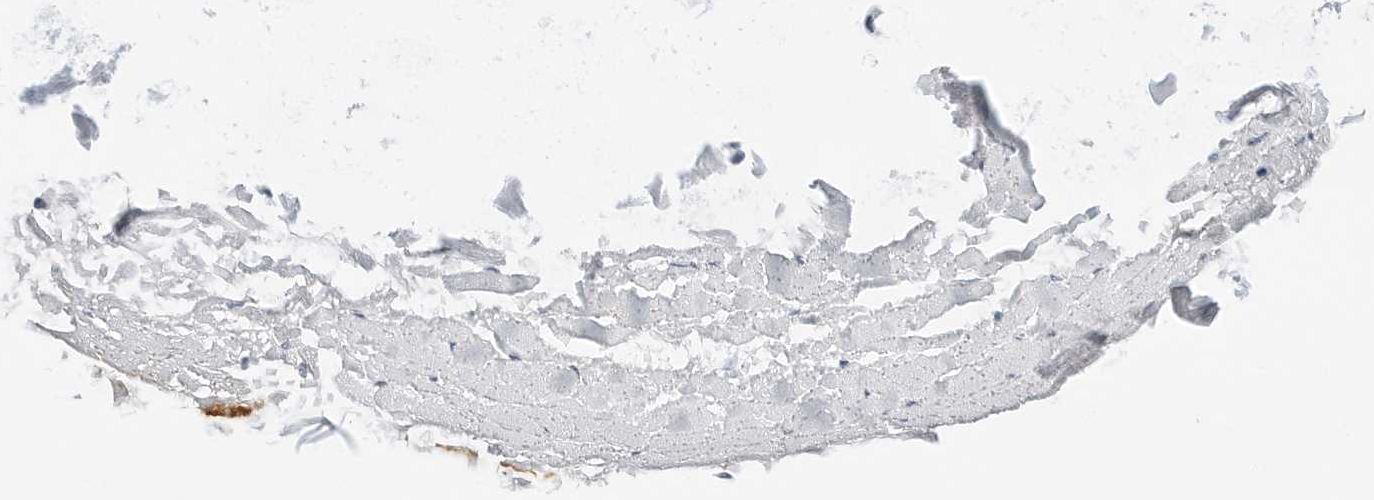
{"staining": {"intensity": "negative", "quantity": "none", "location": "none"}, "tissue": "adipose tissue", "cell_type": "Adipocytes", "image_type": "normal", "snomed": [{"axis": "morphology", "description": "Normal tissue, NOS"}, {"axis": "topography", "description": "Bronchus"}], "caption": "This histopathology image is of benign adipose tissue stained with IHC to label a protein in brown with the nuclei are counter-stained blue. There is no positivity in adipocytes. (Stains: DAB (3,3'-diaminobenzidine) IHC with hematoxylin counter stain, Microscopy: brightfield microscopy at high magnification).", "gene": "PKDCC", "patient": {"sex": "male", "age": 66}}